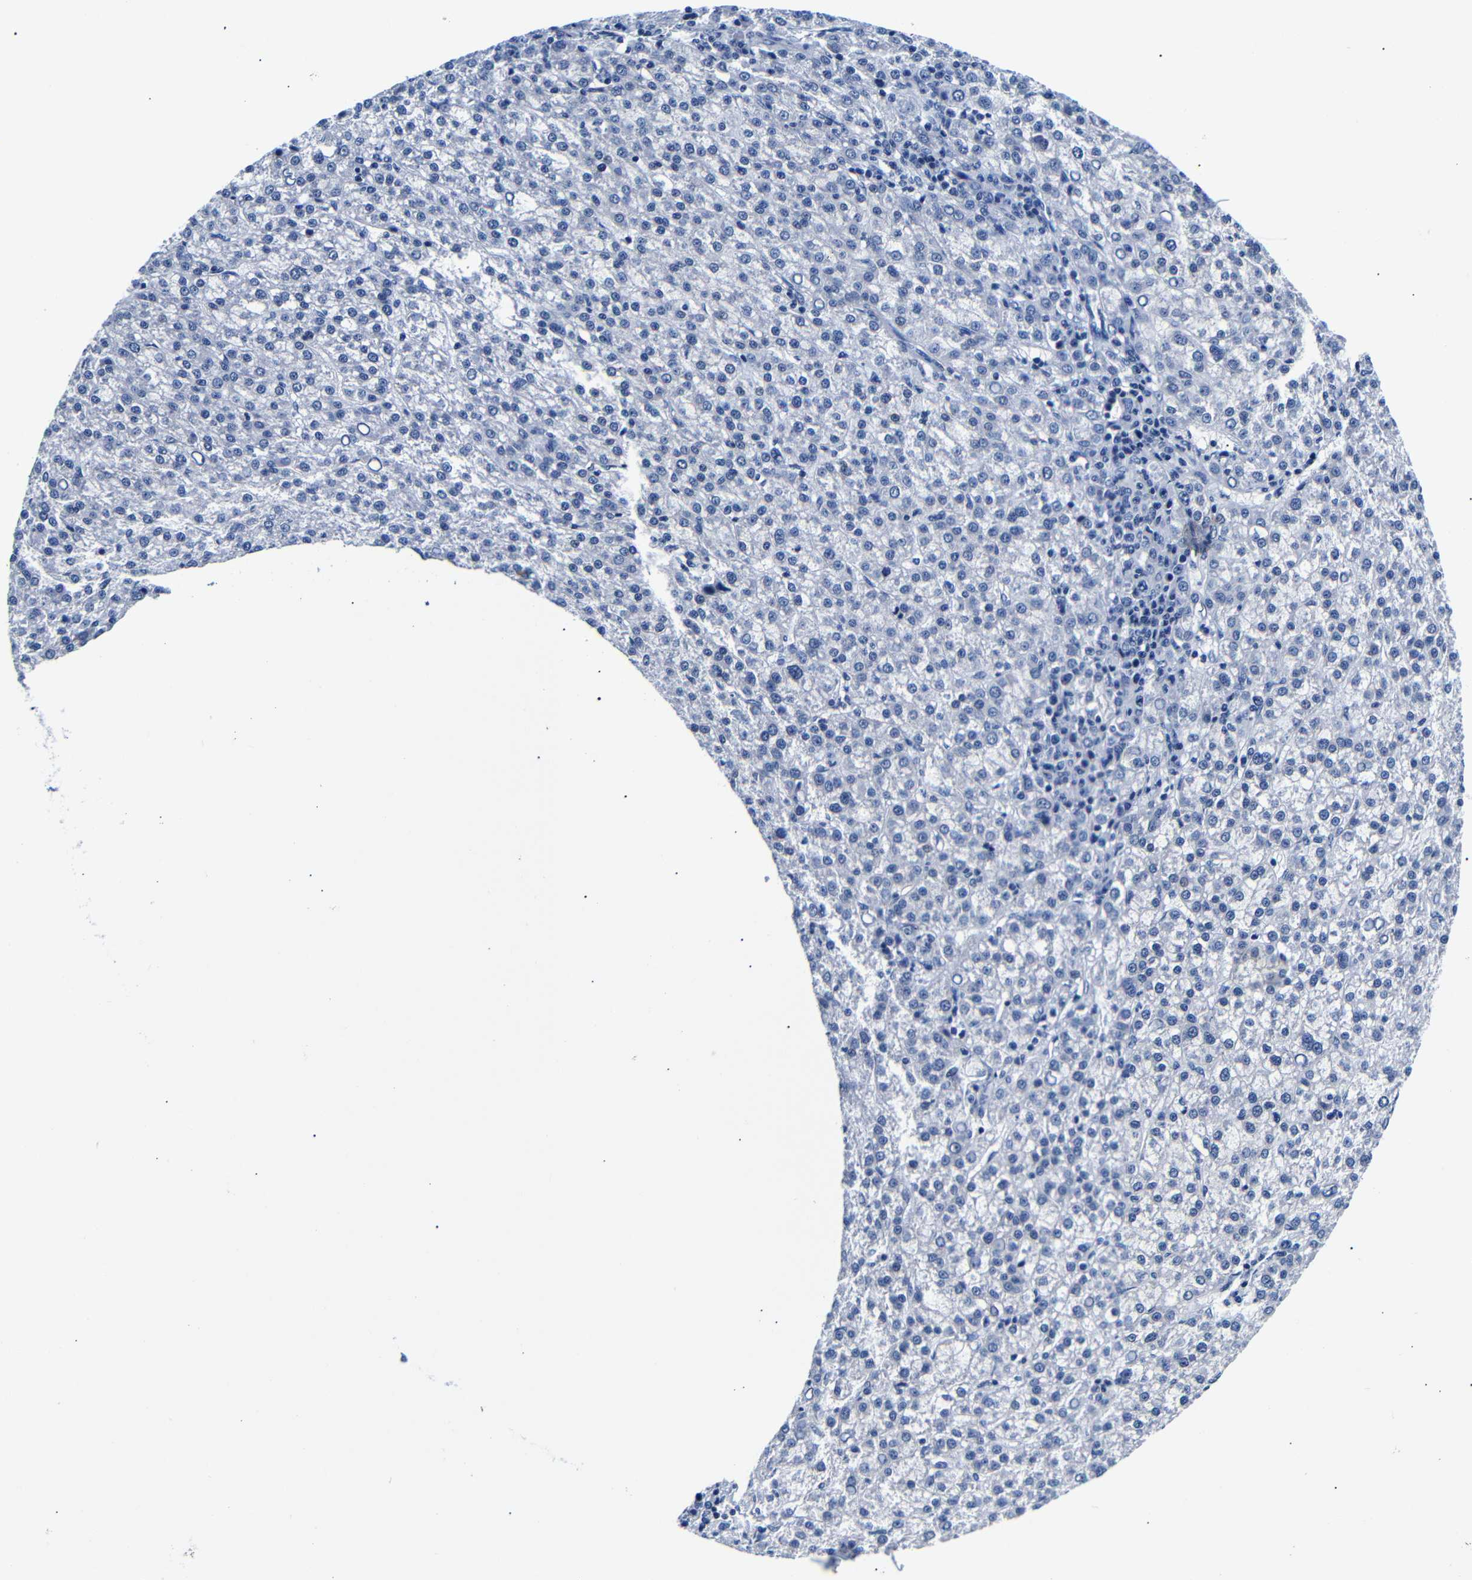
{"staining": {"intensity": "negative", "quantity": "none", "location": "none"}, "tissue": "liver cancer", "cell_type": "Tumor cells", "image_type": "cancer", "snomed": [{"axis": "morphology", "description": "Carcinoma, Hepatocellular, NOS"}, {"axis": "topography", "description": "Liver"}], "caption": "A histopathology image of hepatocellular carcinoma (liver) stained for a protein exhibits no brown staining in tumor cells.", "gene": "GAP43", "patient": {"sex": "female", "age": 58}}